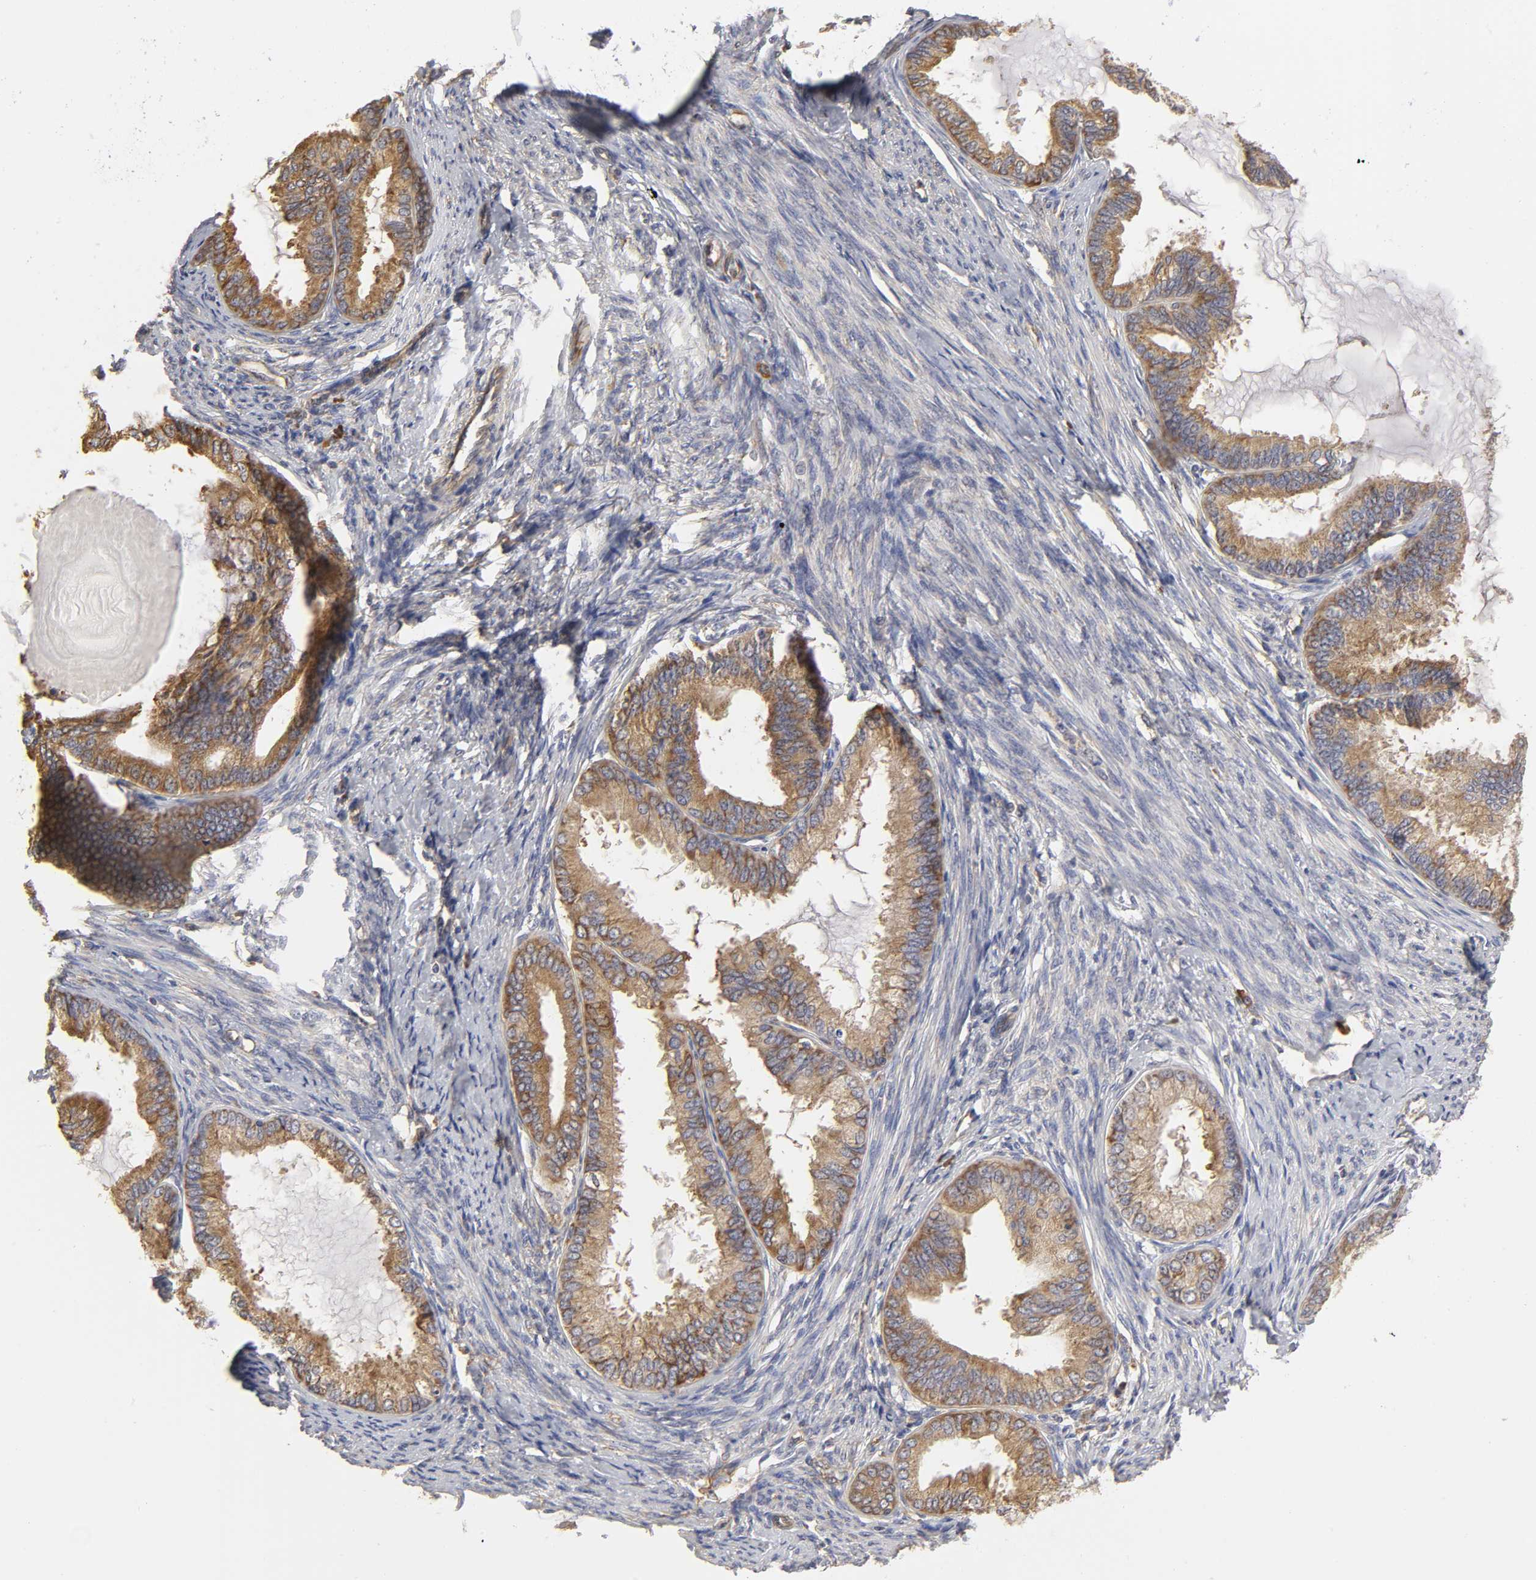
{"staining": {"intensity": "moderate", "quantity": ">75%", "location": "cytoplasmic/membranous"}, "tissue": "endometrial cancer", "cell_type": "Tumor cells", "image_type": "cancer", "snomed": [{"axis": "morphology", "description": "Adenocarcinoma, NOS"}, {"axis": "topography", "description": "Endometrium"}], "caption": "An IHC histopathology image of neoplastic tissue is shown. Protein staining in brown labels moderate cytoplasmic/membranous positivity in adenocarcinoma (endometrial) within tumor cells.", "gene": "RPL14", "patient": {"sex": "female", "age": 86}}